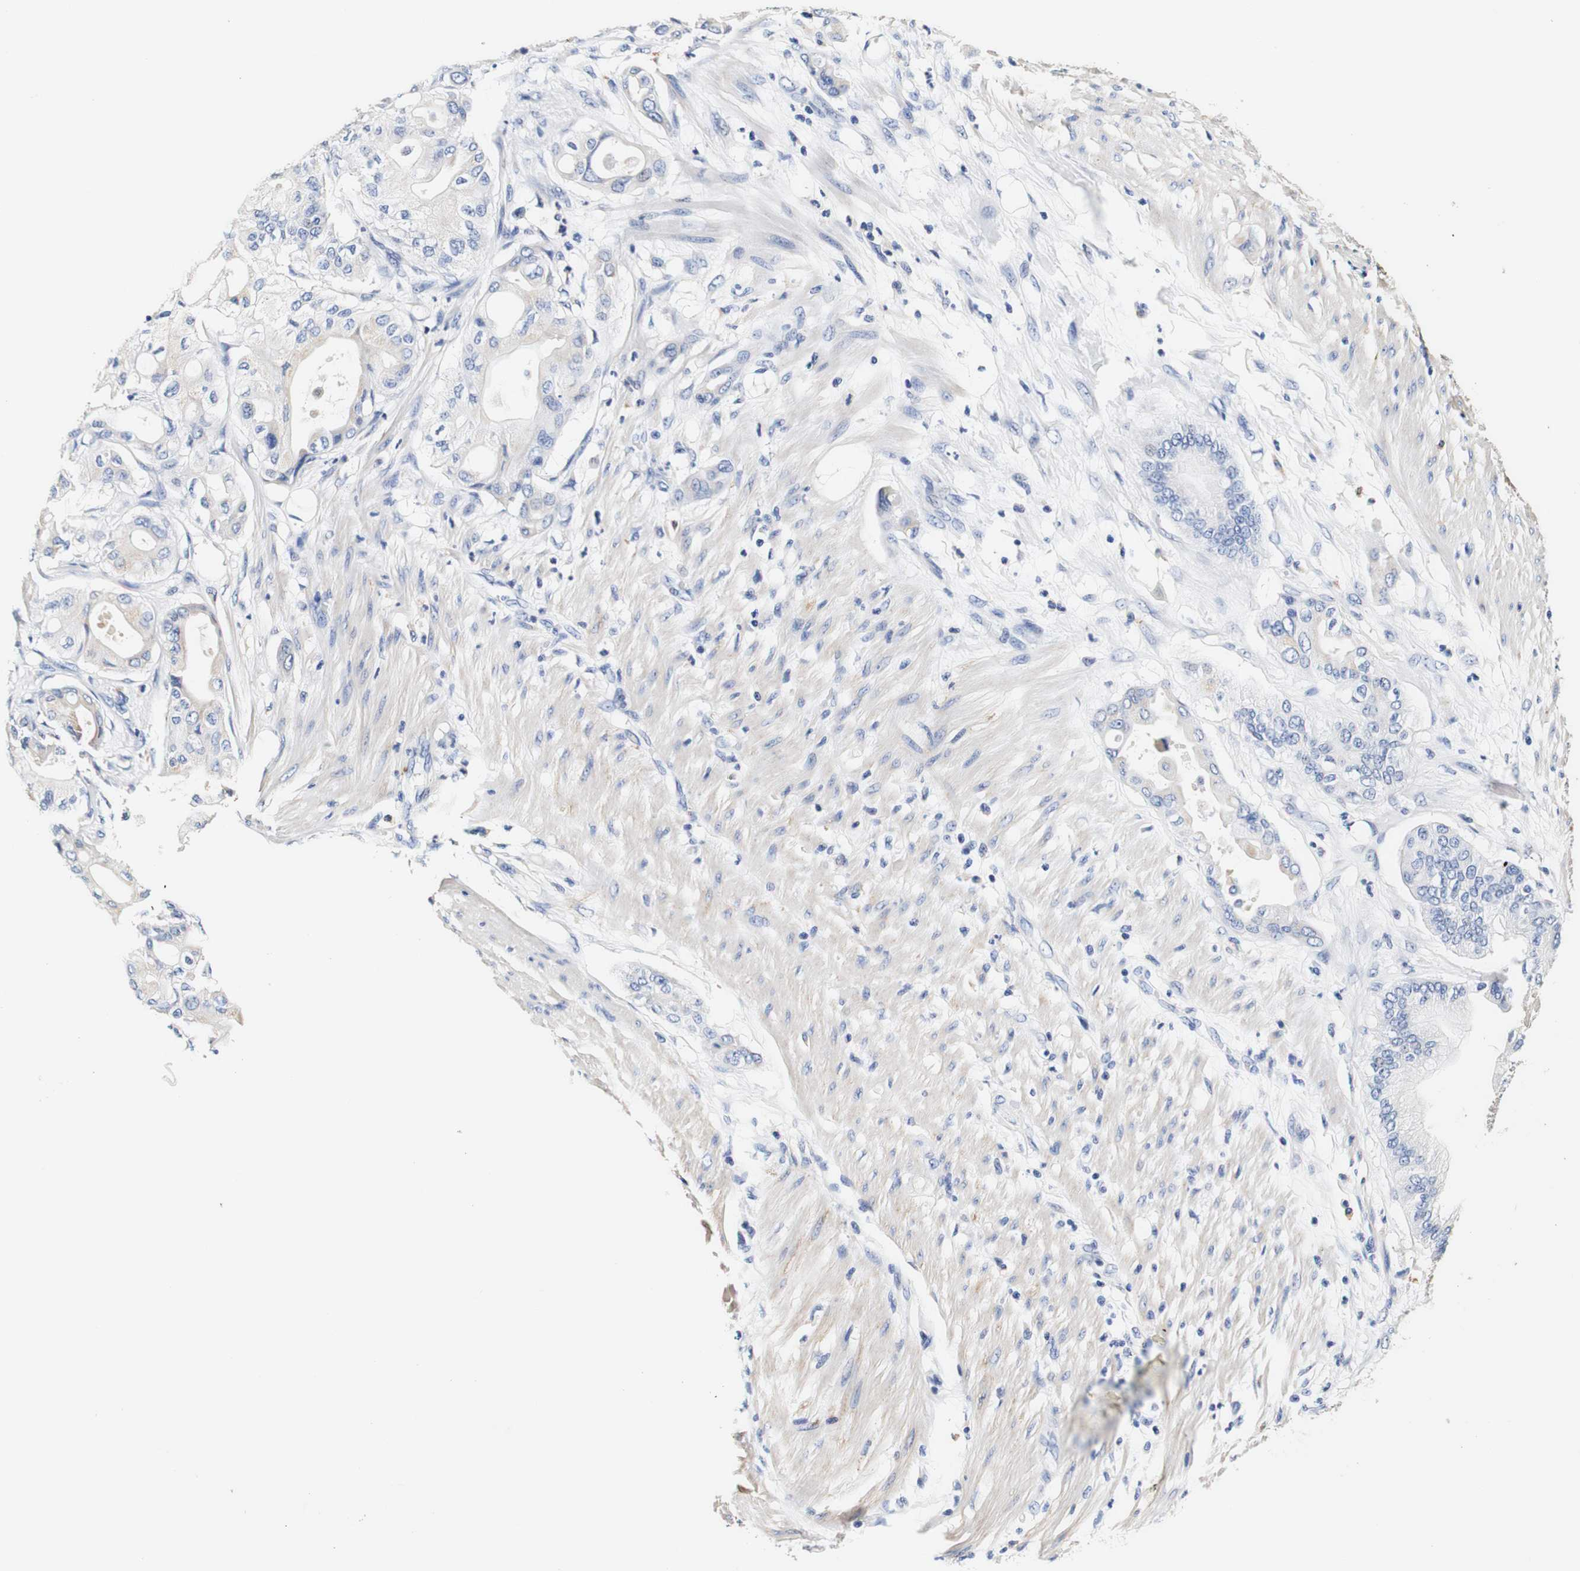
{"staining": {"intensity": "negative", "quantity": "none", "location": "none"}, "tissue": "pancreatic cancer", "cell_type": "Tumor cells", "image_type": "cancer", "snomed": [{"axis": "morphology", "description": "Adenocarcinoma, NOS"}, {"axis": "morphology", "description": "Adenocarcinoma, metastatic, NOS"}, {"axis": "topography", "description": "Lymph node"}, {"axis": "topography", "description": "Pancreas"}, {"axis": "topography", "description": "Duodenum"}], "caption": "Tumor cells show no significant protein positivity in pancreatic cancer.", "gene": "CAMK4", "patient": {"sex": "female", "age": 64}}